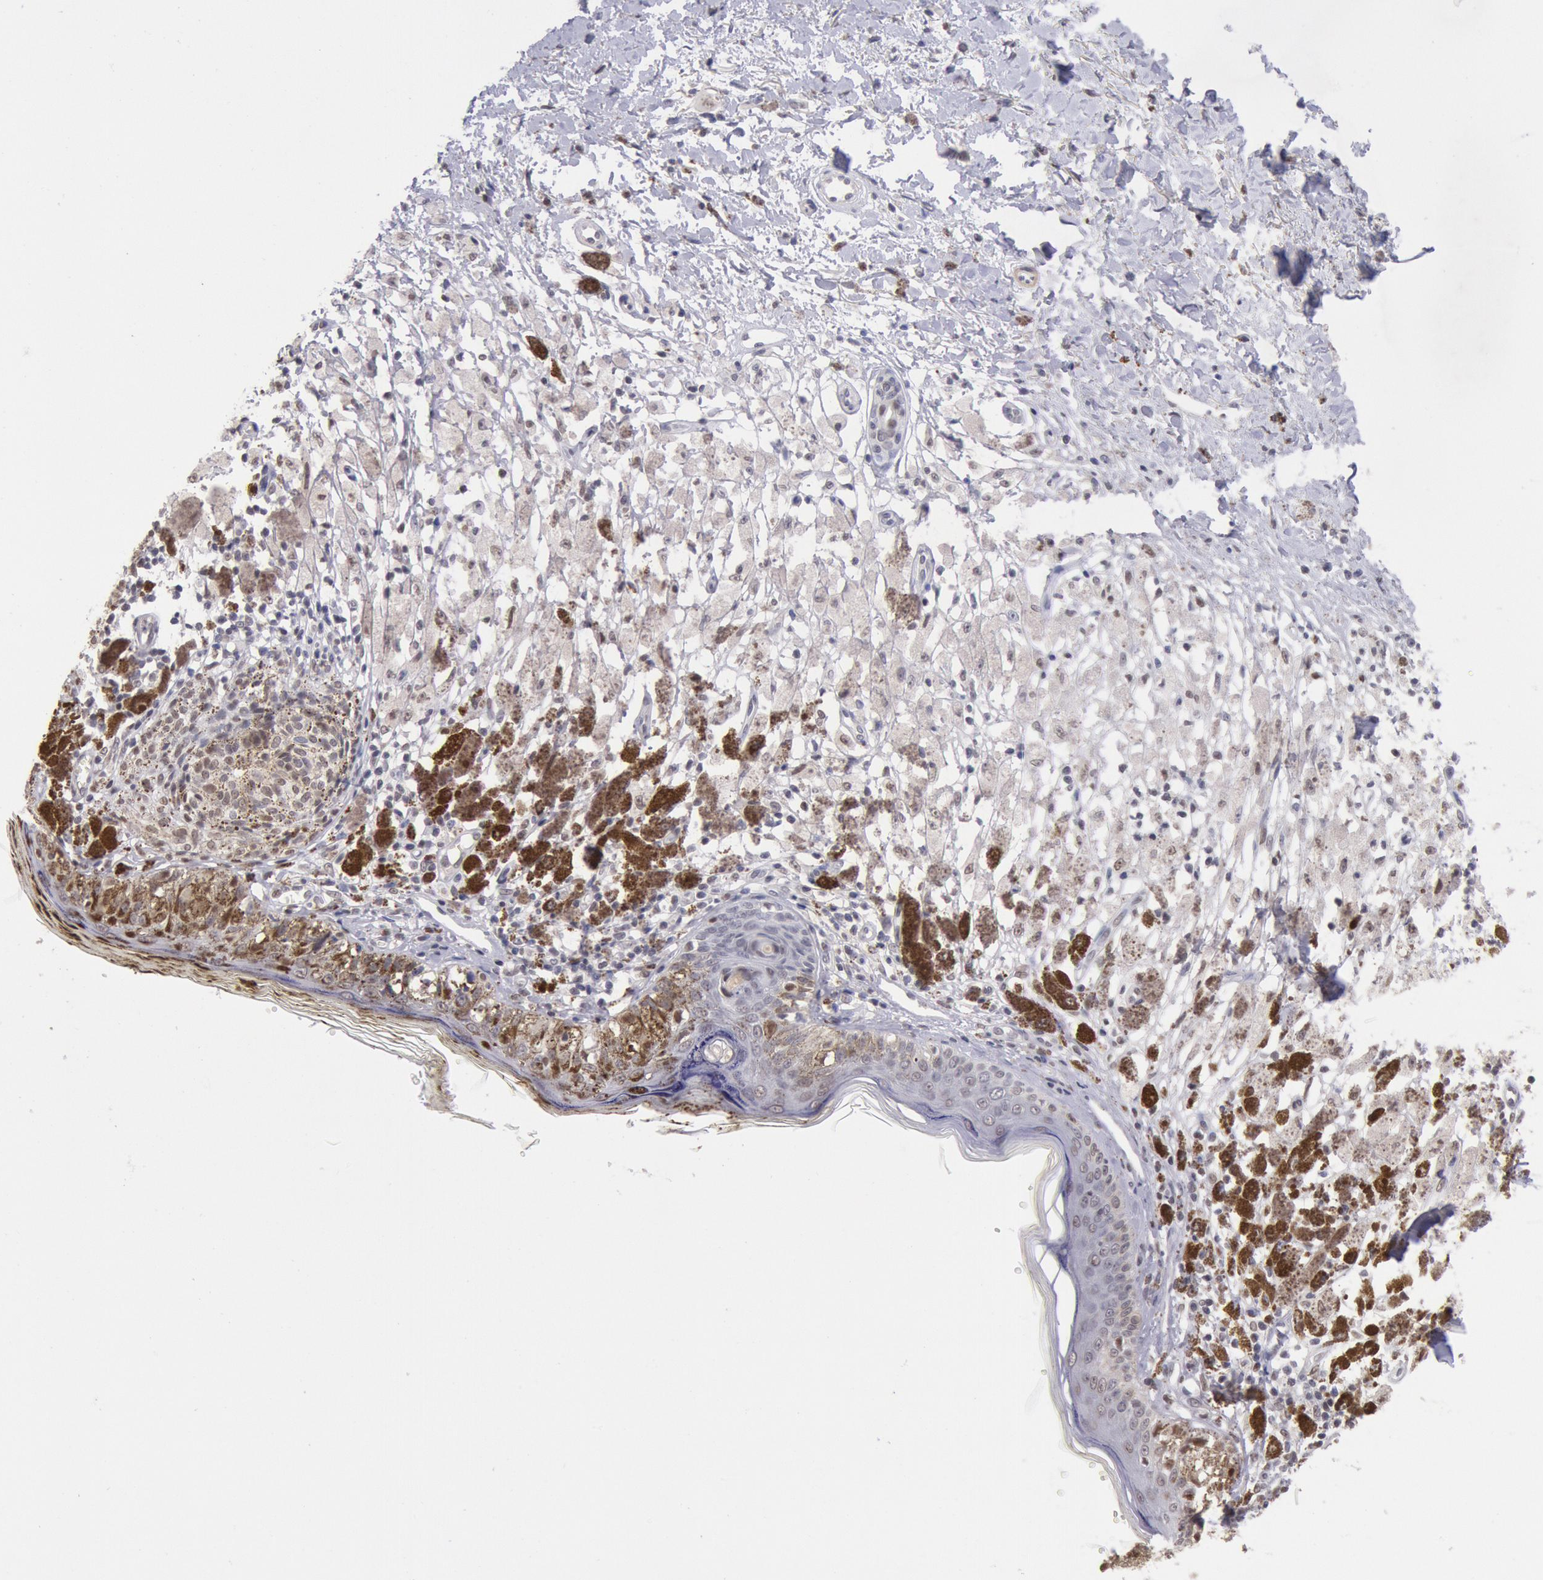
{"staining": {"intensity": "strong", "quantity": "25%-75%", "location": "cytoplasmic/membranous,nuclear"}, "tissue": "melanoma", "cell_type": "Tumor cells", "image_type": "cancer", "snomed": [{"axis": "morphology", "description": "Malignant melanoma, NOS"}, {"axis": "topography", "description": "Skin"}], "caption": "Strong cytoplasmic/membranous and nuclear protein expression is identified in approximately 25%-75% of tumor cells in melanoma. The protein is shown in brown color, while the nuclei are stained blue.", "gene": "MYH7", "patient": {"sex": "male", "age": 88}}